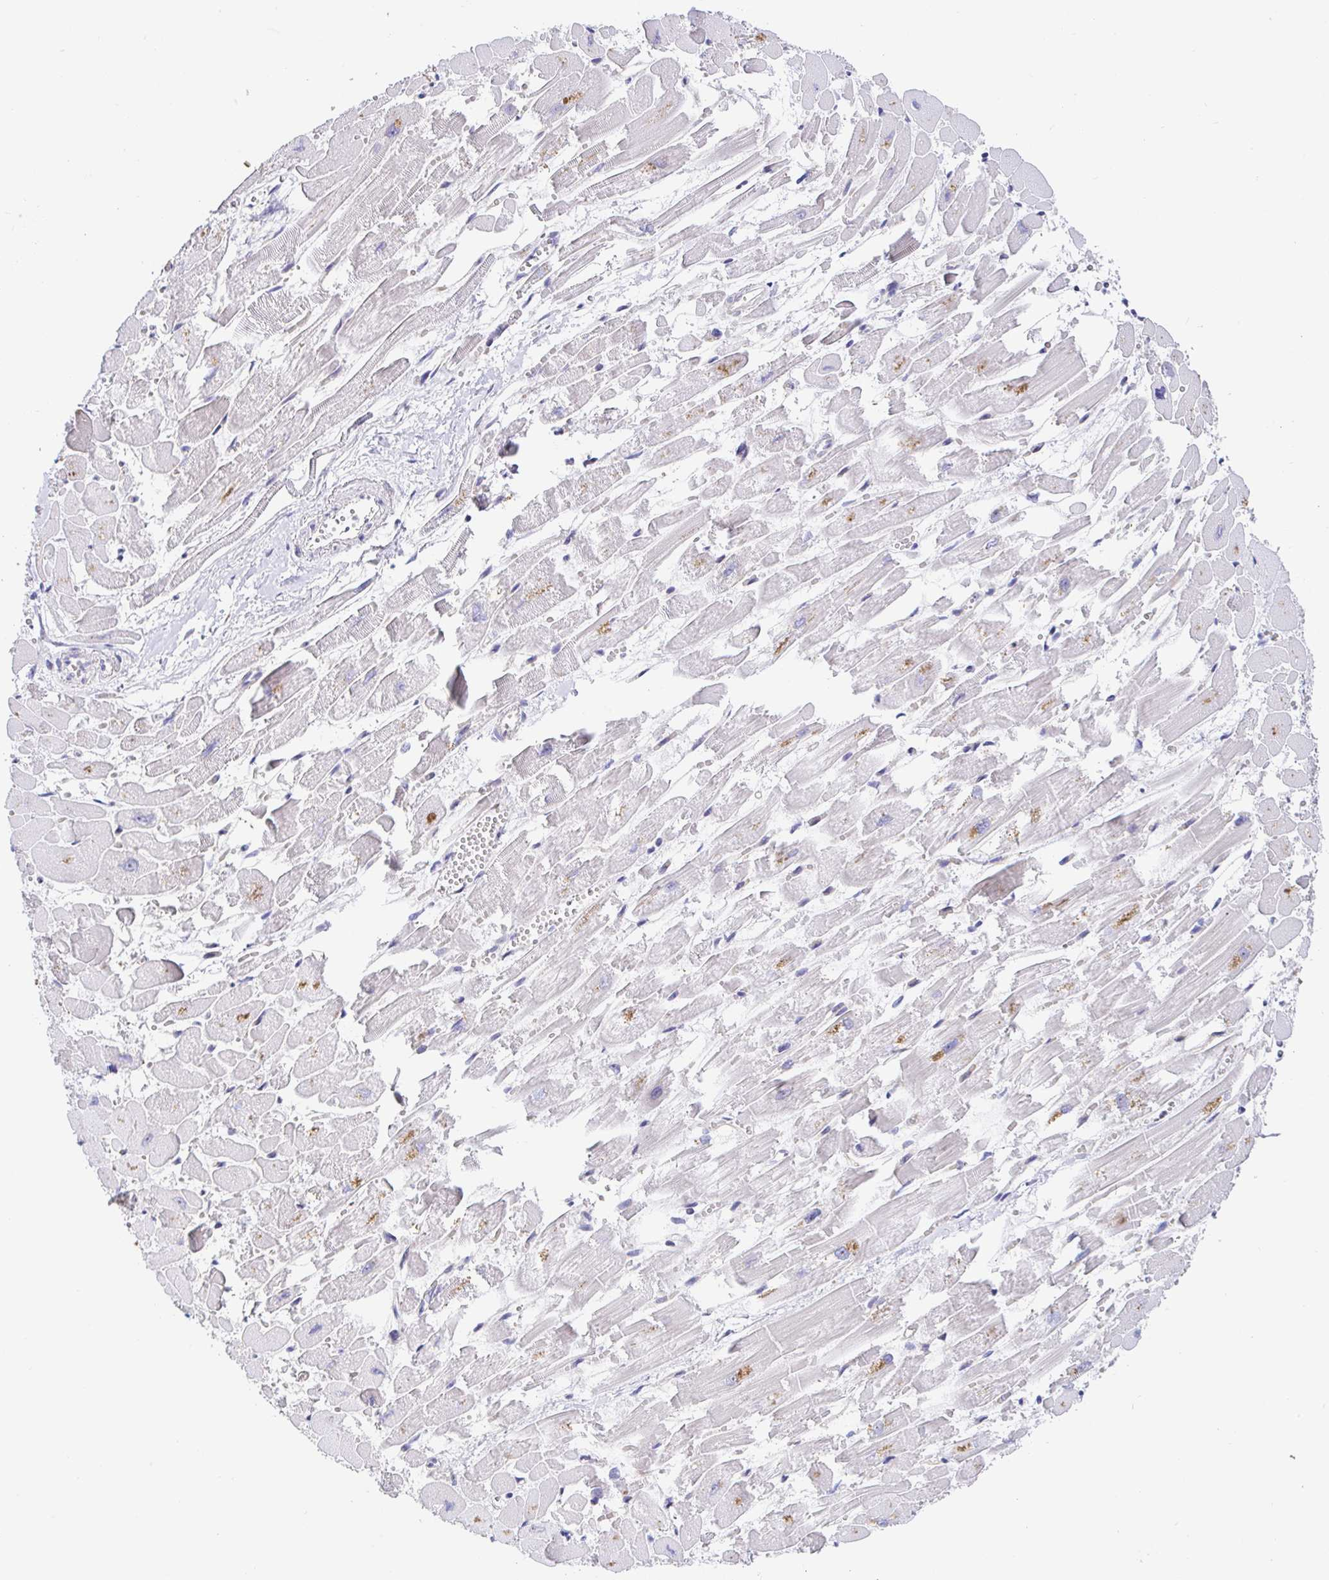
{"staining": {"intensity": "moderate", "quantity": "<25%", "location": "cytoplasmic/membranous"}, "tissue": "heart muscle", "cell_type": "Cardiomyocytes", "image_type": "normal", "snomed": [{"axis": "morphology", "description": "Normal tissue, NOS"}, {"axis": "topography", "description": "Heart"}], "caption": "Immunohistochemistry (IHC) image of normal heart muscle: heart muscle stained using IHC exhibits low levels of moderate protein expression localized specifically in the cytoplasmic/membranous of cardiomyocytes, appearing as a cytoplasmic/membranous brown color.", "gene": "TIMELESS", "patient": {"sex": "female", "age": 52}}